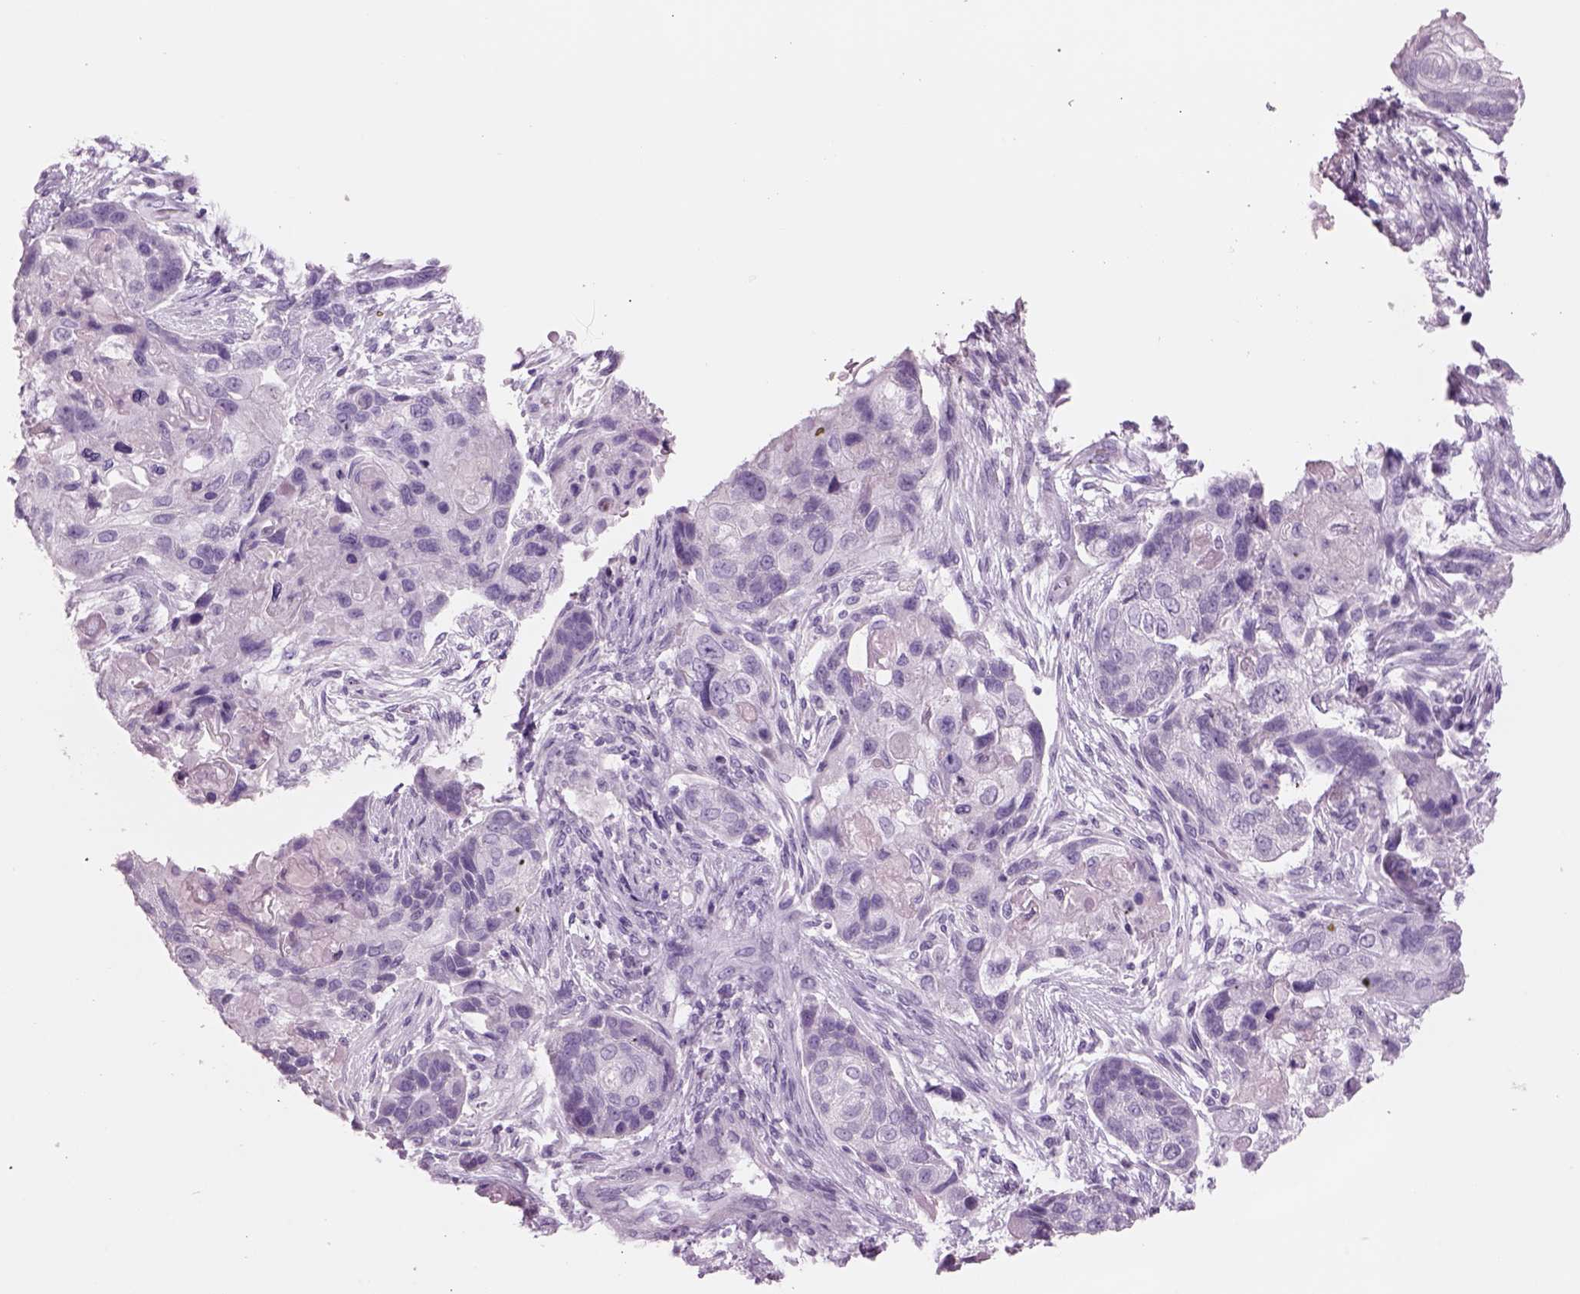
{"staining": {"intensity": "negative", "quantity": "none", "location": "none"}, "tissue": "lung cancer", "cell_type": "Tumor cells", "image_type": "cancer", "snomed": [{"axis": "morphology", "description": "Squamous cell carcinoma, NOS"}, {"axis": "topography", "description": "Lung"}], "caption": "A high-resolution photomicrograph shows immunohistochemistry (IHC) staining of lung squamous cell carcinoma, which reveals no significant staining in tumor cells.", "gene": "RHO", "patient": {"sex": "male", "age": 69}}